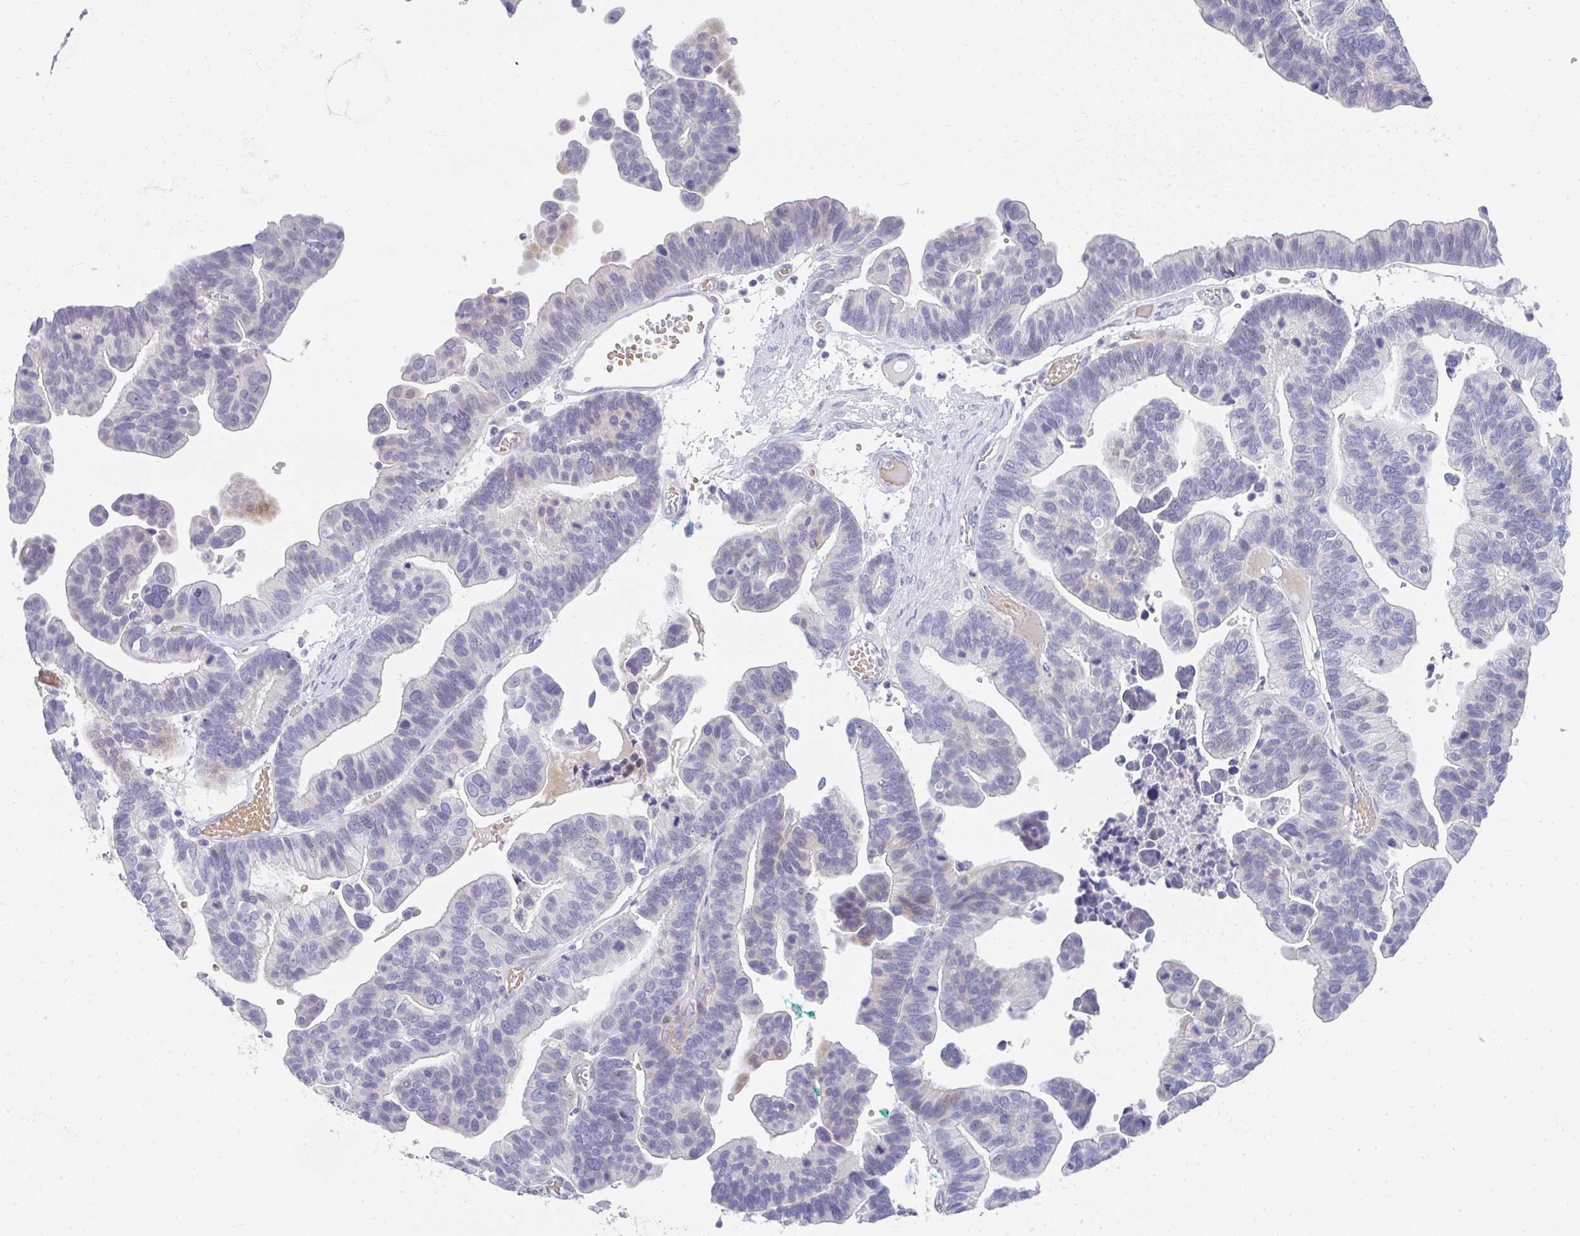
{"staining": {"intensity": "weak", "quantity": "<25%", "location": "cytoplasmic/membranous,nuclear"}, "tissue": "ovarian cancer", "cell_type": "Tumor cells", "image_type": "cancer", "snomed": [{"axis": "morphology", "description": "Cystadenocarcinoma, serous, NOS"}, {"axis": "topography", "description": "Ovary"}], "caption": "Tumor cells are negative for brown protein staining in ovarian cancer. Brightfield microscopy of immunohistochemistry stained with DAB (brown) and hematoxylin (blue), captured at high magnification.", "gene": "NEU2", "patient": {"sex": "female", "age": 56}}